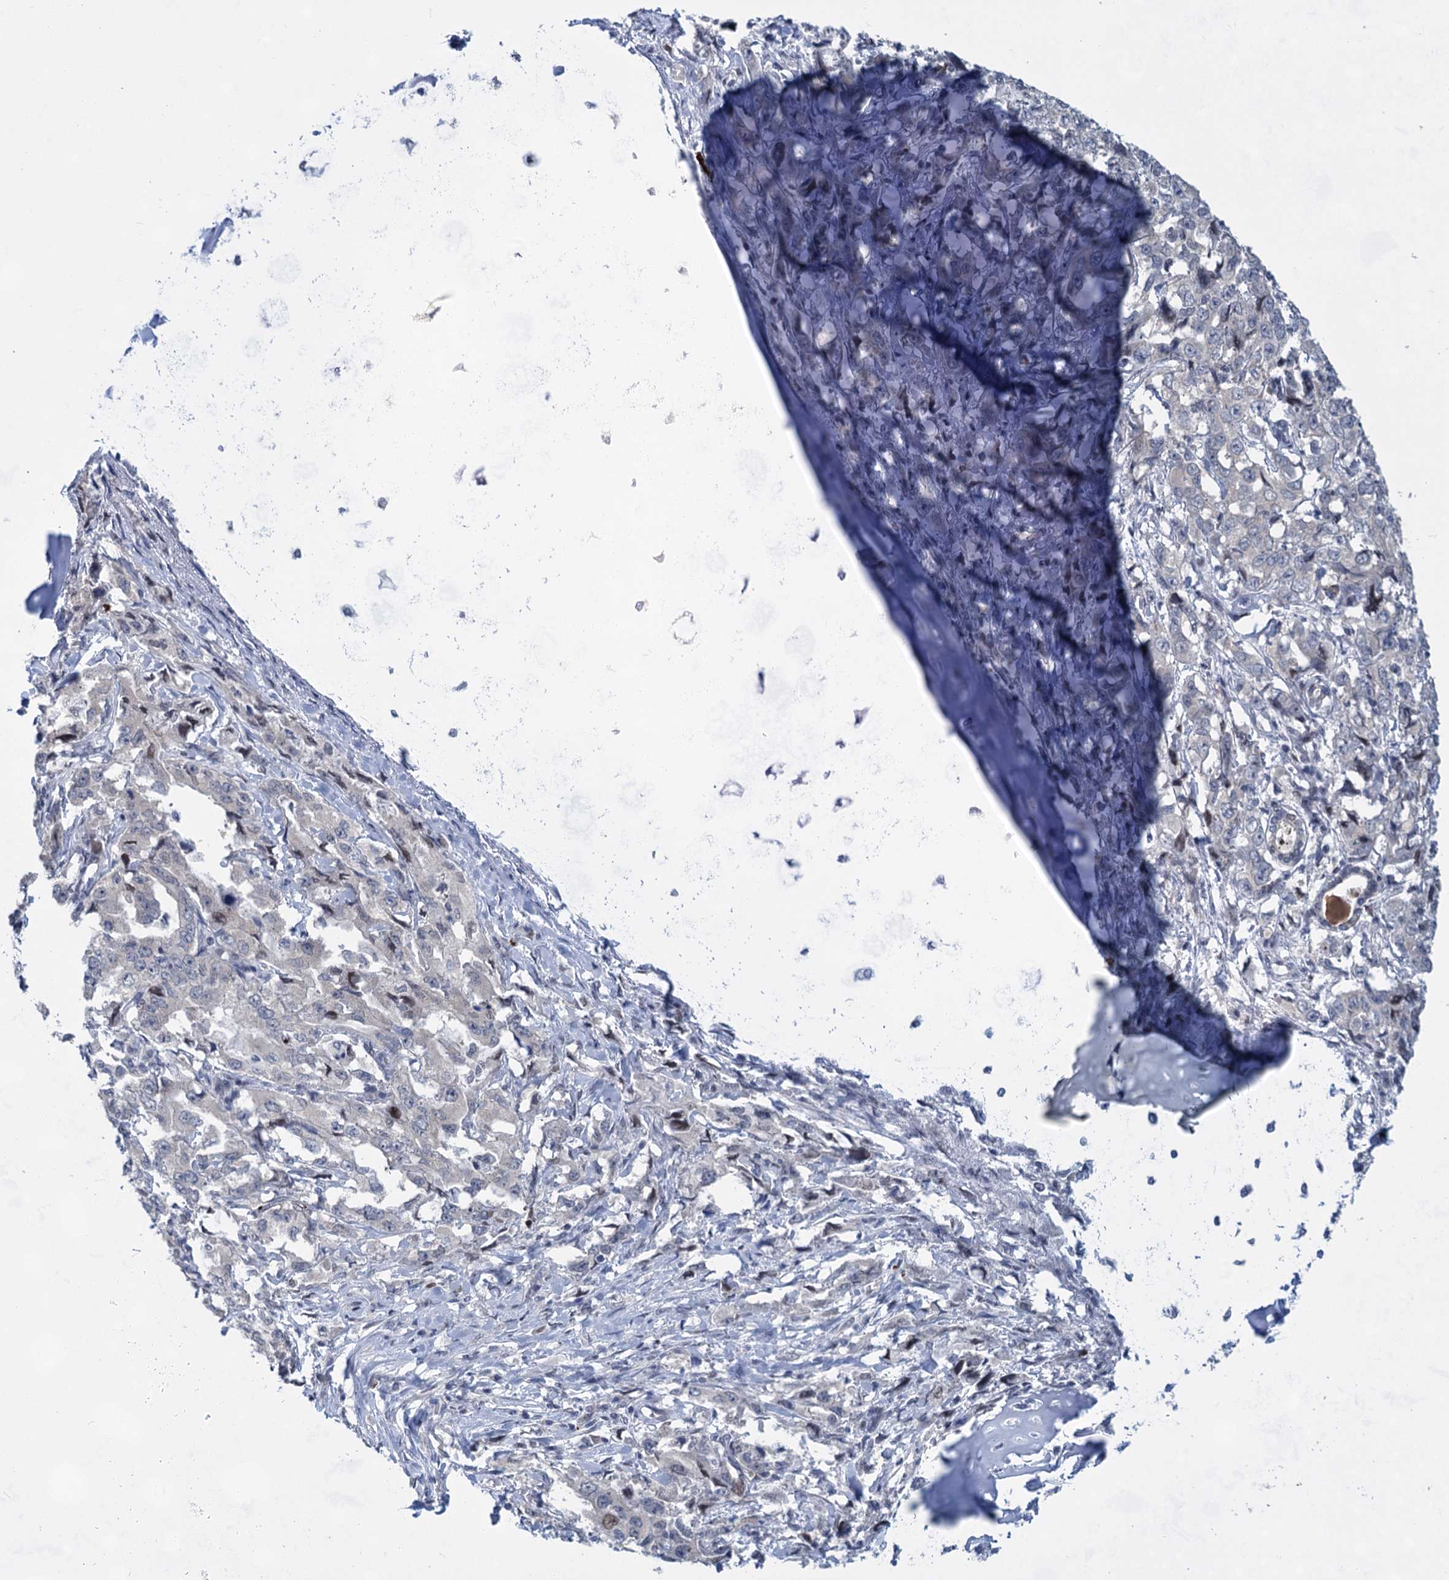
{"staining": {"intensity": "negative", "quantity": "none", "location": "none"}, "tissue": "lung cancer", "cell_type": "Tumor cells", "image_type": "cancer", "snomed": [{"axis": "morphology", "description": "Adenocarcinoma, NOS"}, {"axis": "topography", "description": "Lung"}], "caption": "This is an IHC image of human lung adenocarcinoma. There is no positivity in tumor cells.", "gene": "MON2", "patient": {"sex": "female", "age": 51}}